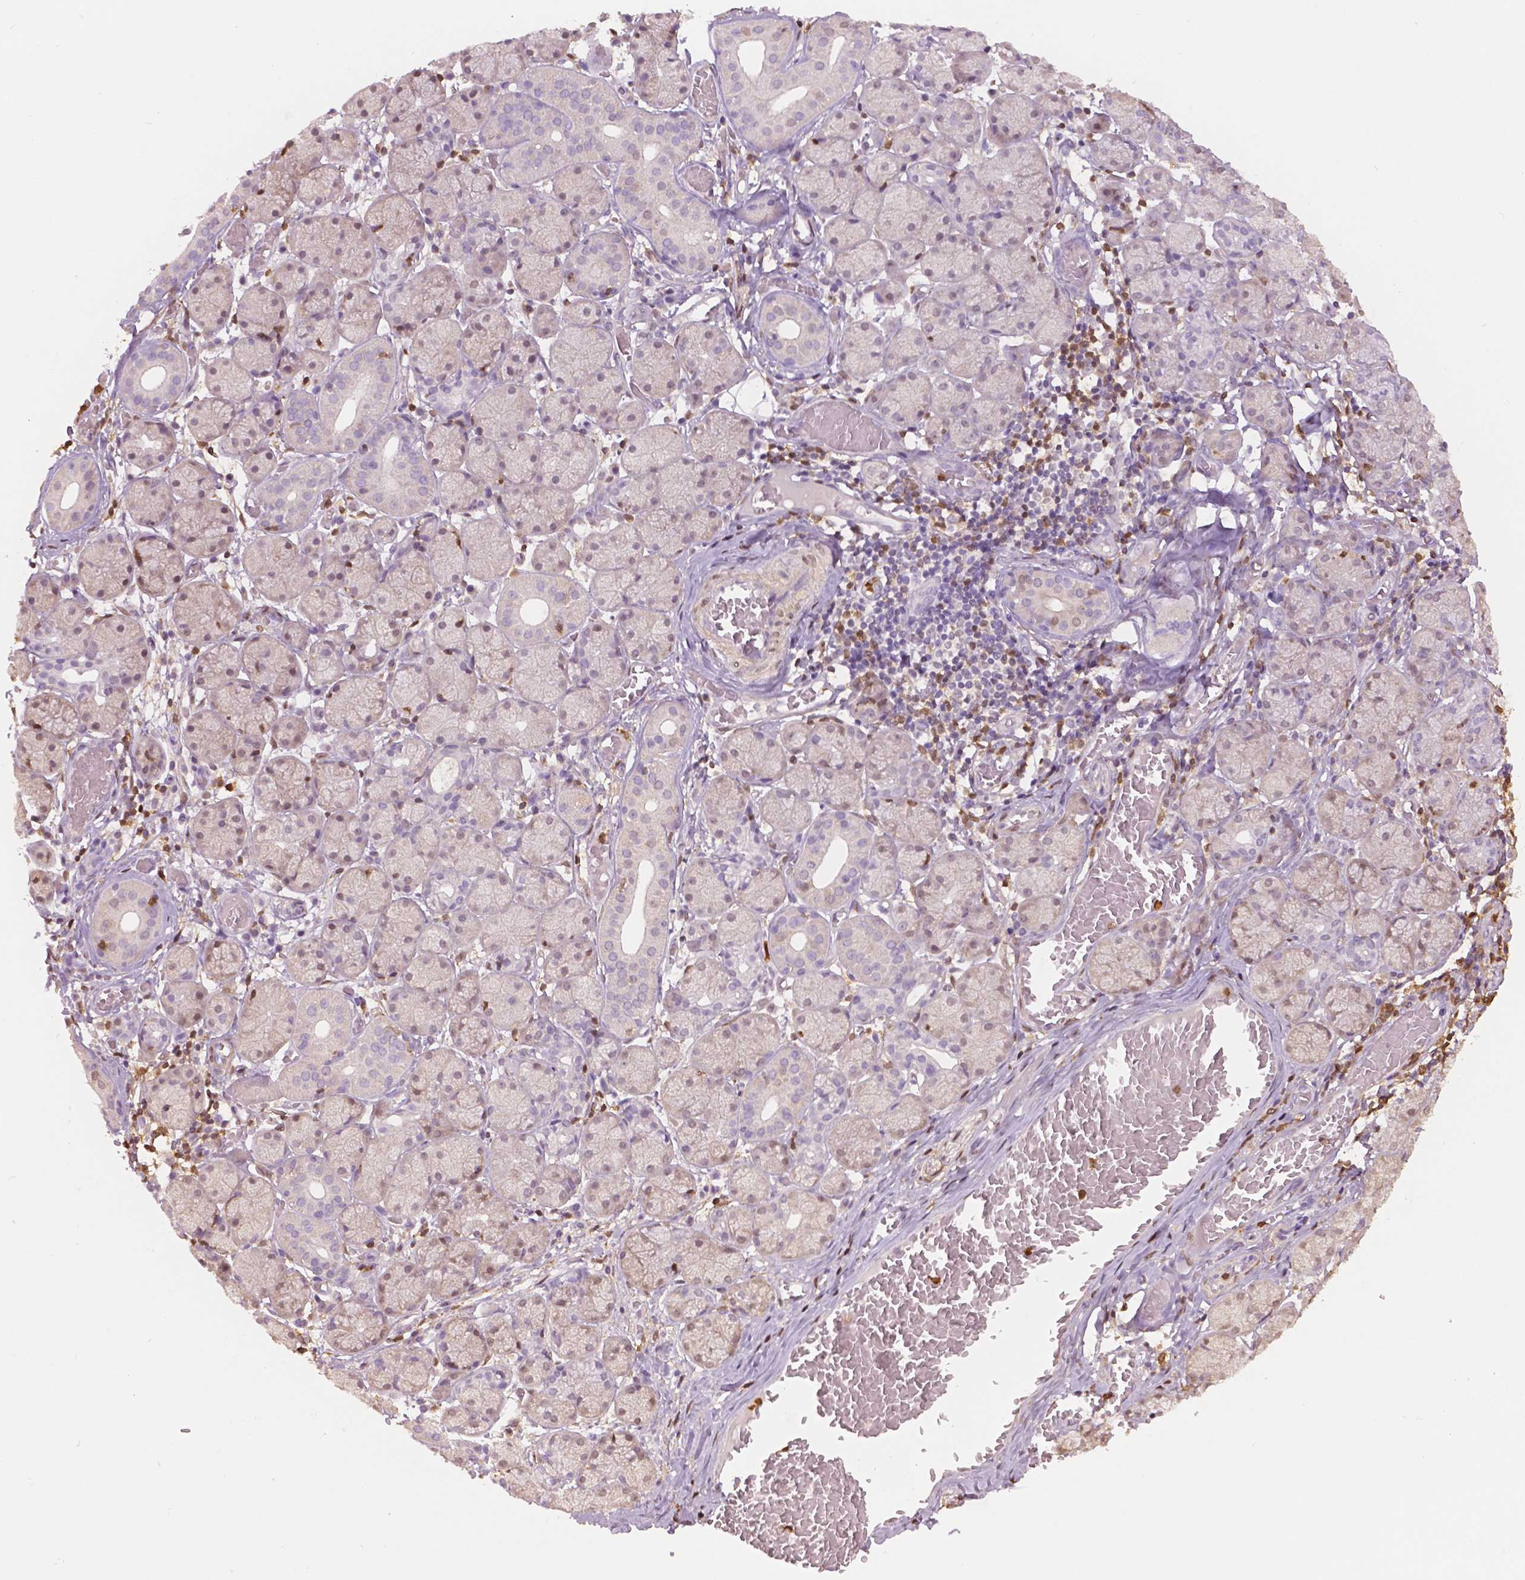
{"staining": {"intensity": "weak", "quantity": "<25%", "location": "nuclear"}, "tissue": "salivary gland", "cell_type": "Glandular cells", "image_type": "normal", "snomed": [{"axis": "morphology", "description": "Normal tissue, NOS"}, {"axis": "topography", "description": "Salivary gland"}, {"axis": "topography", "description": "Peripheral nerve tissue"}], "caption": "Immunohistochemistry of unremarkable salivary gland shows no staining in glandular cells. (DAB IHC with hematoxylin counter stain).", "gene": "S100A4", "patient": {"sex": "female", "age": 24}}